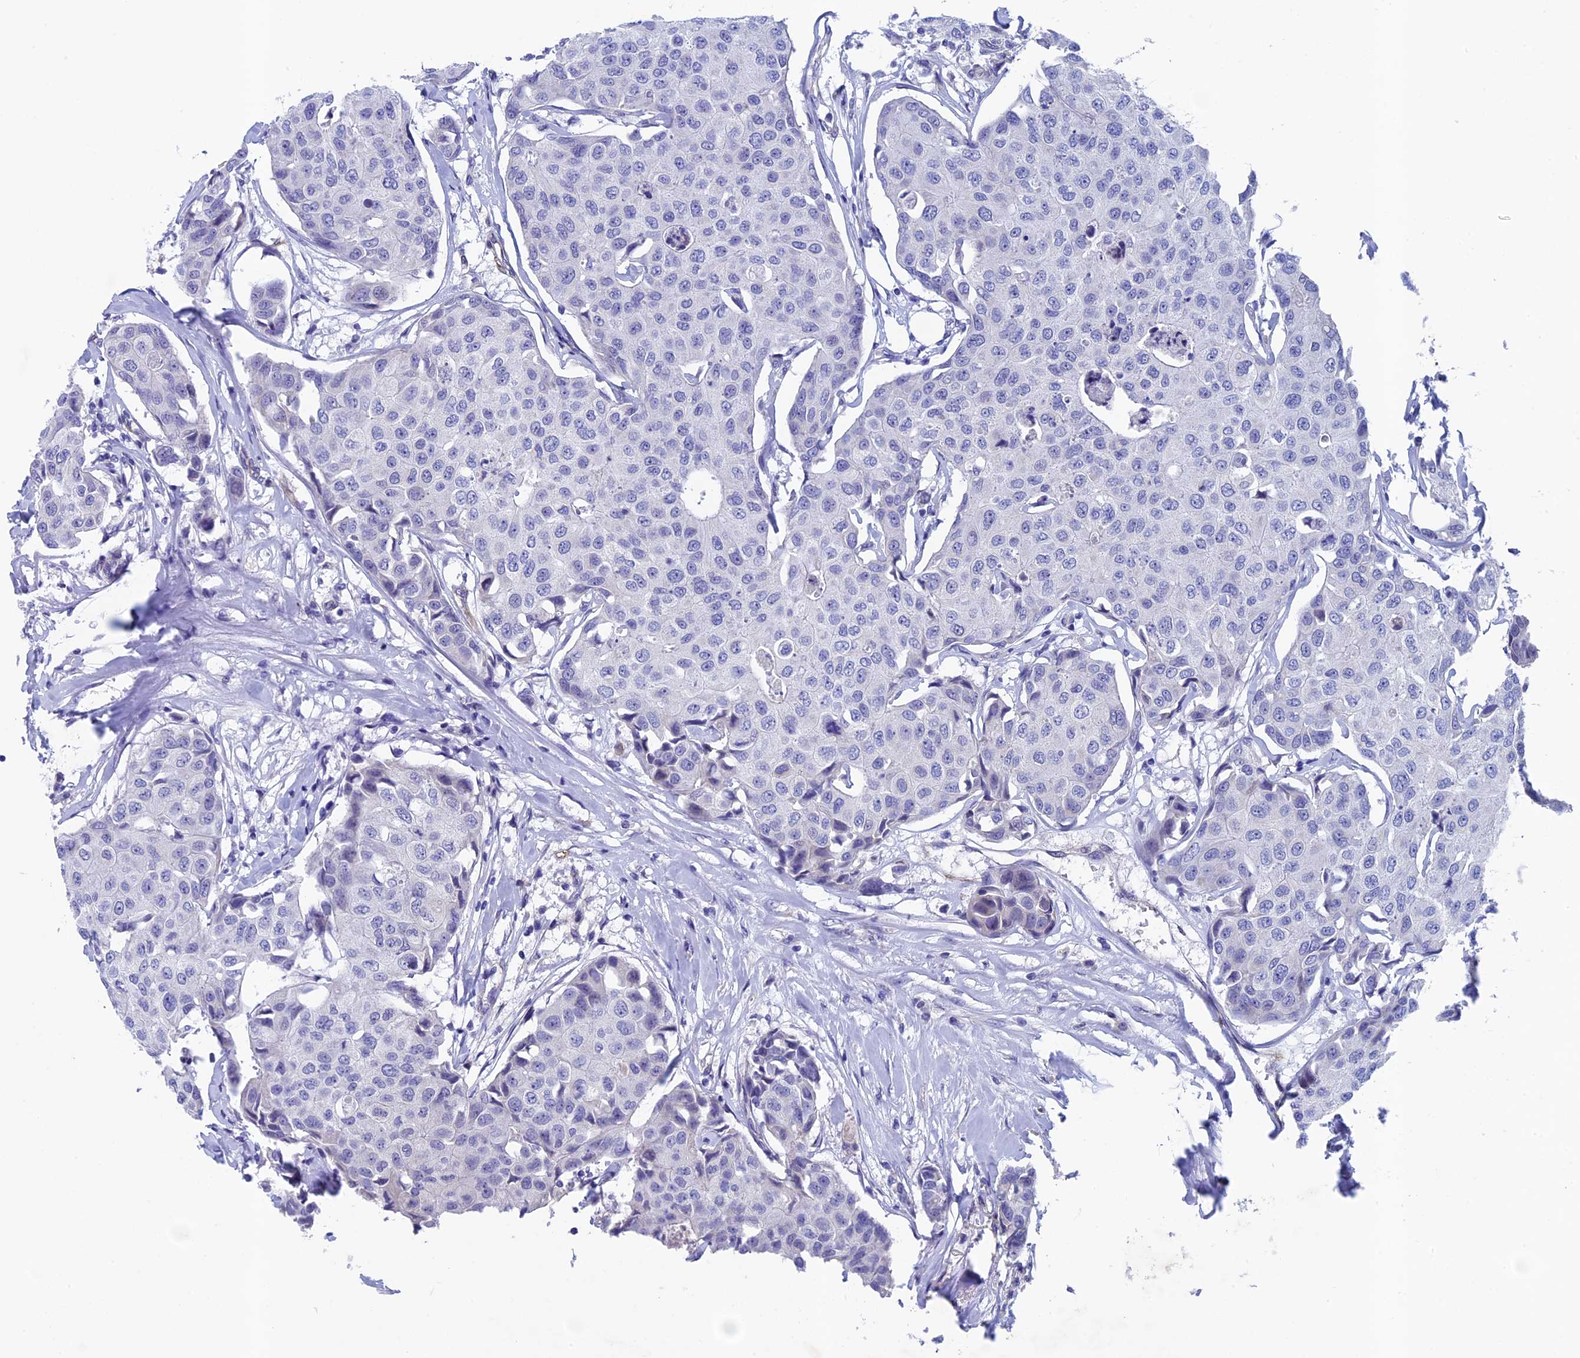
{"staining": {"intensity": "negative", "quantity": "none", "location": "none"}, "tissue": "breast cancer", "cell_type": "Tumor cells", "image_type": "cancer", "snomed": [{"axis": "morphology", "description": "Duct carcinoma"}, {"axis": "topography", "description": "Breast"}], "caption": "DAB (3,3'-diaminobenzidine) immunohistochemical staining of breast cancer (intraductal carcinoma) shows no significant expression in tumor cells.", "gene": "INSYN1", "patient": {"sex": "female", "age": 80}}